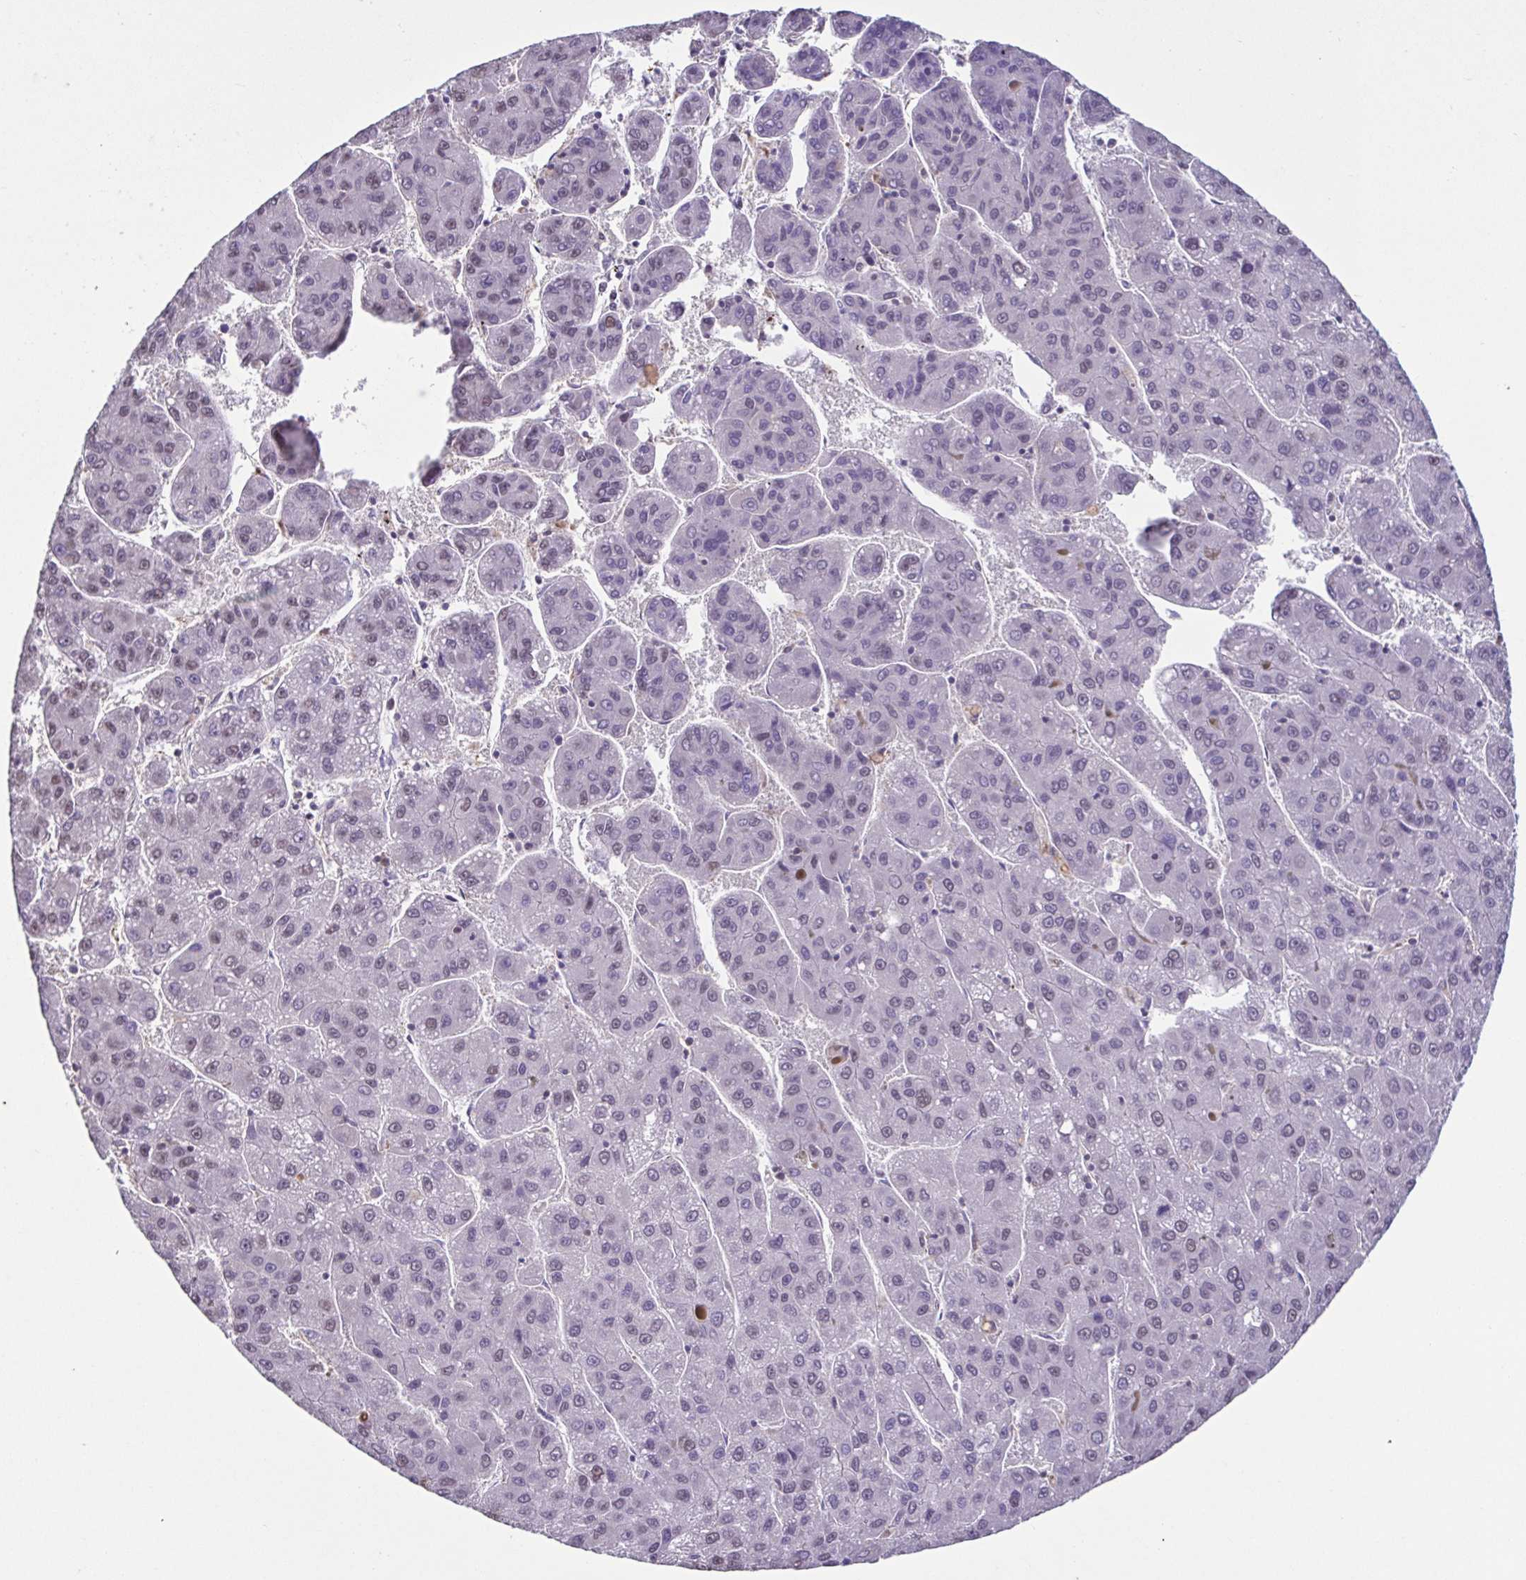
{"staining": {"intensity": "weak", "quantity": "<25%", "location": "nuclear"}, "tissue": "liver cancer", "cell_type": "Tumor cells", "image_type": "cancer", "snomed": [{"axis": "morphology", "description": "Carcinoma, Hepatocellular, NOS"}, {"axis": "topography", "description": "Liver"}], "caption": "A micrograph of human hepatocellular carcinoma (liver) is negative for staining in tumor cells.", "gene": "ACTRT3", "patient": {"sex": "female", "age": 82}}